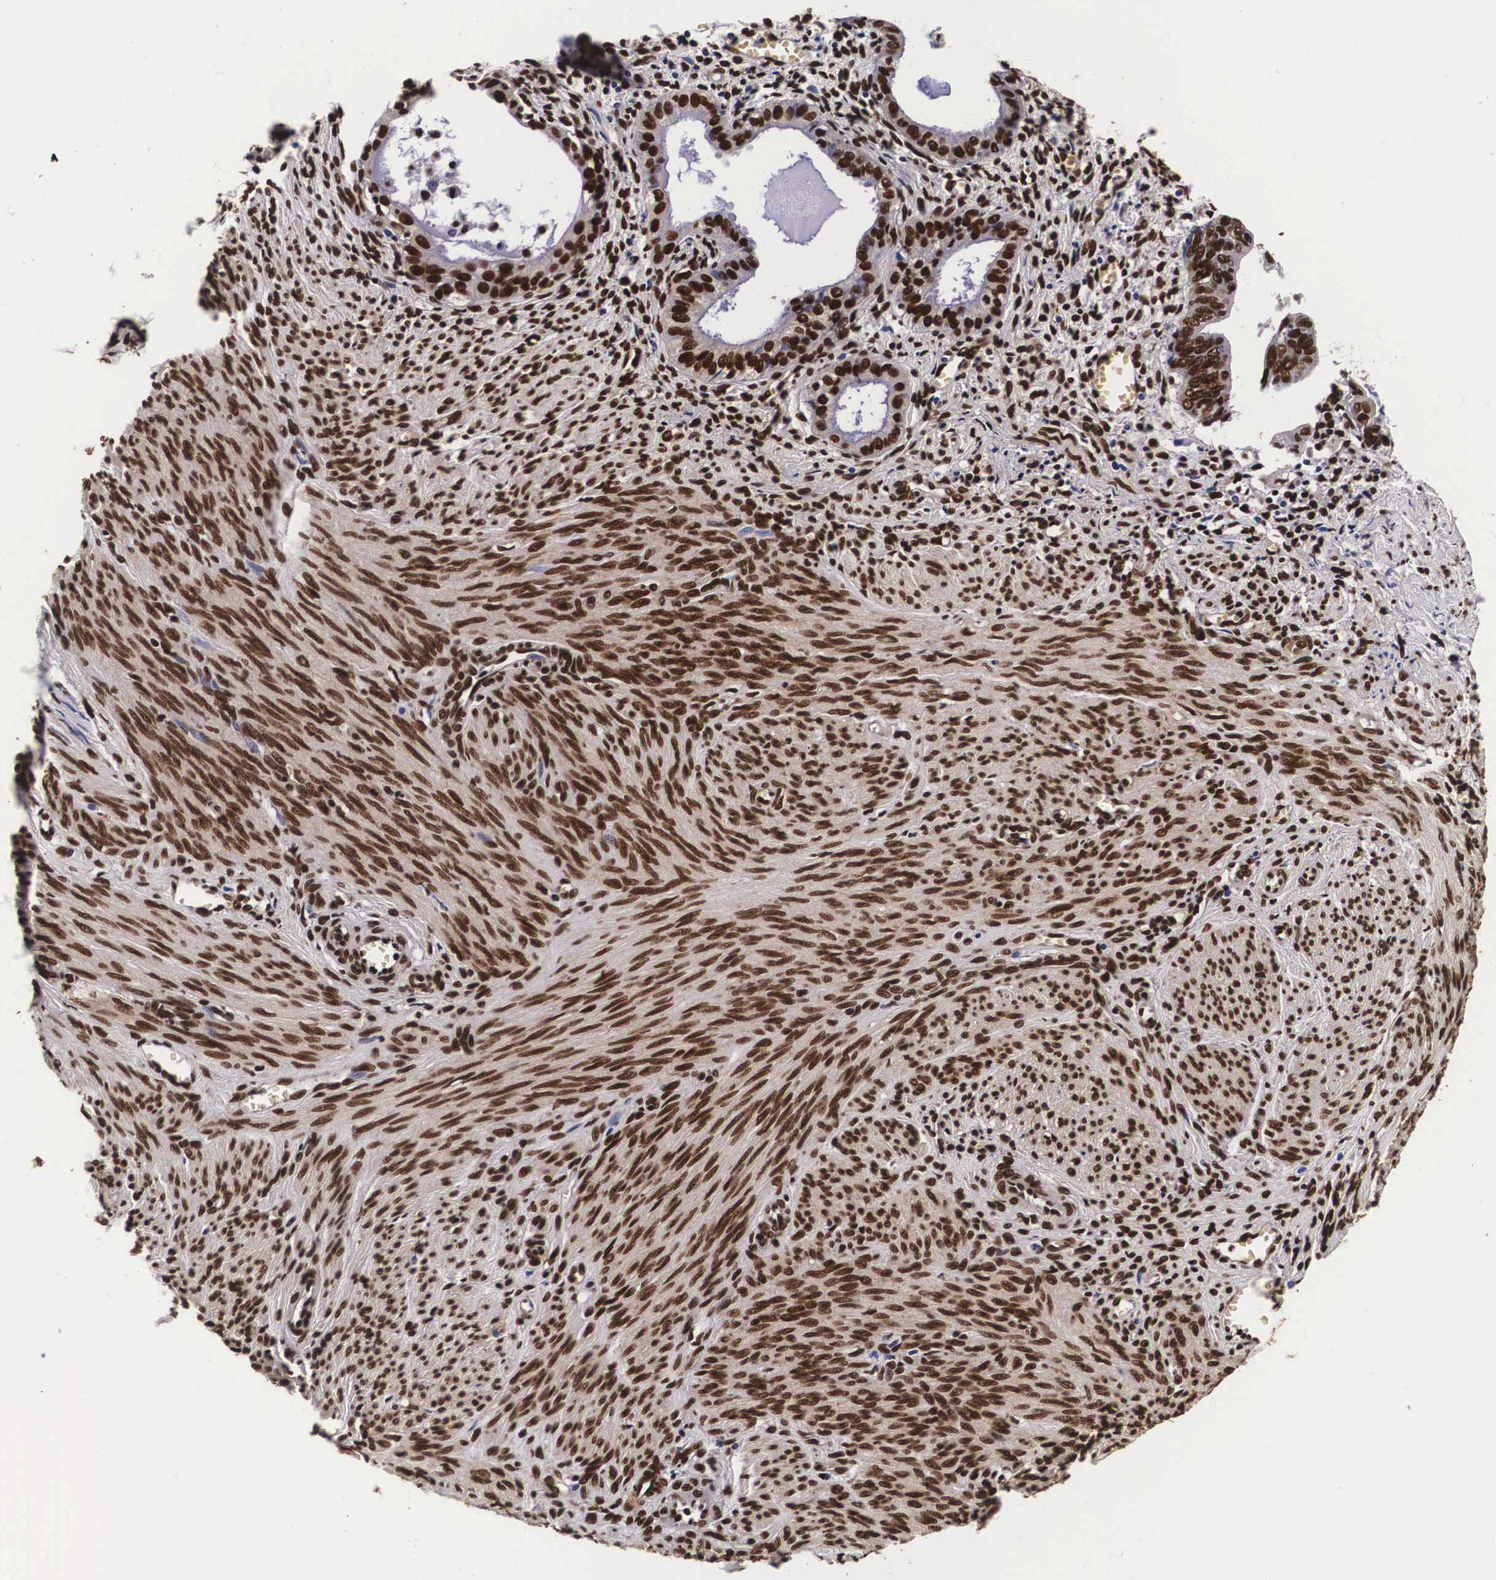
{"staining": {"intensity": "strong", "quantity": ">75%", "location": "nuclear"}, "tissue": "endometrial cancer", "cell_type": "Tumor cells", "image_type": "cancer", "snomed": [{"axis": "morphology", "description": "Adenocarcinoma, NOS"}, {"axis": "topography", "description": "Endometrium"}], "caption": "Strong nuclear expression is present in about >75% of tumor cells in endometrial cancer.", "gene": "PABPN1", "patient": {"sex": "female", "age": 75}}